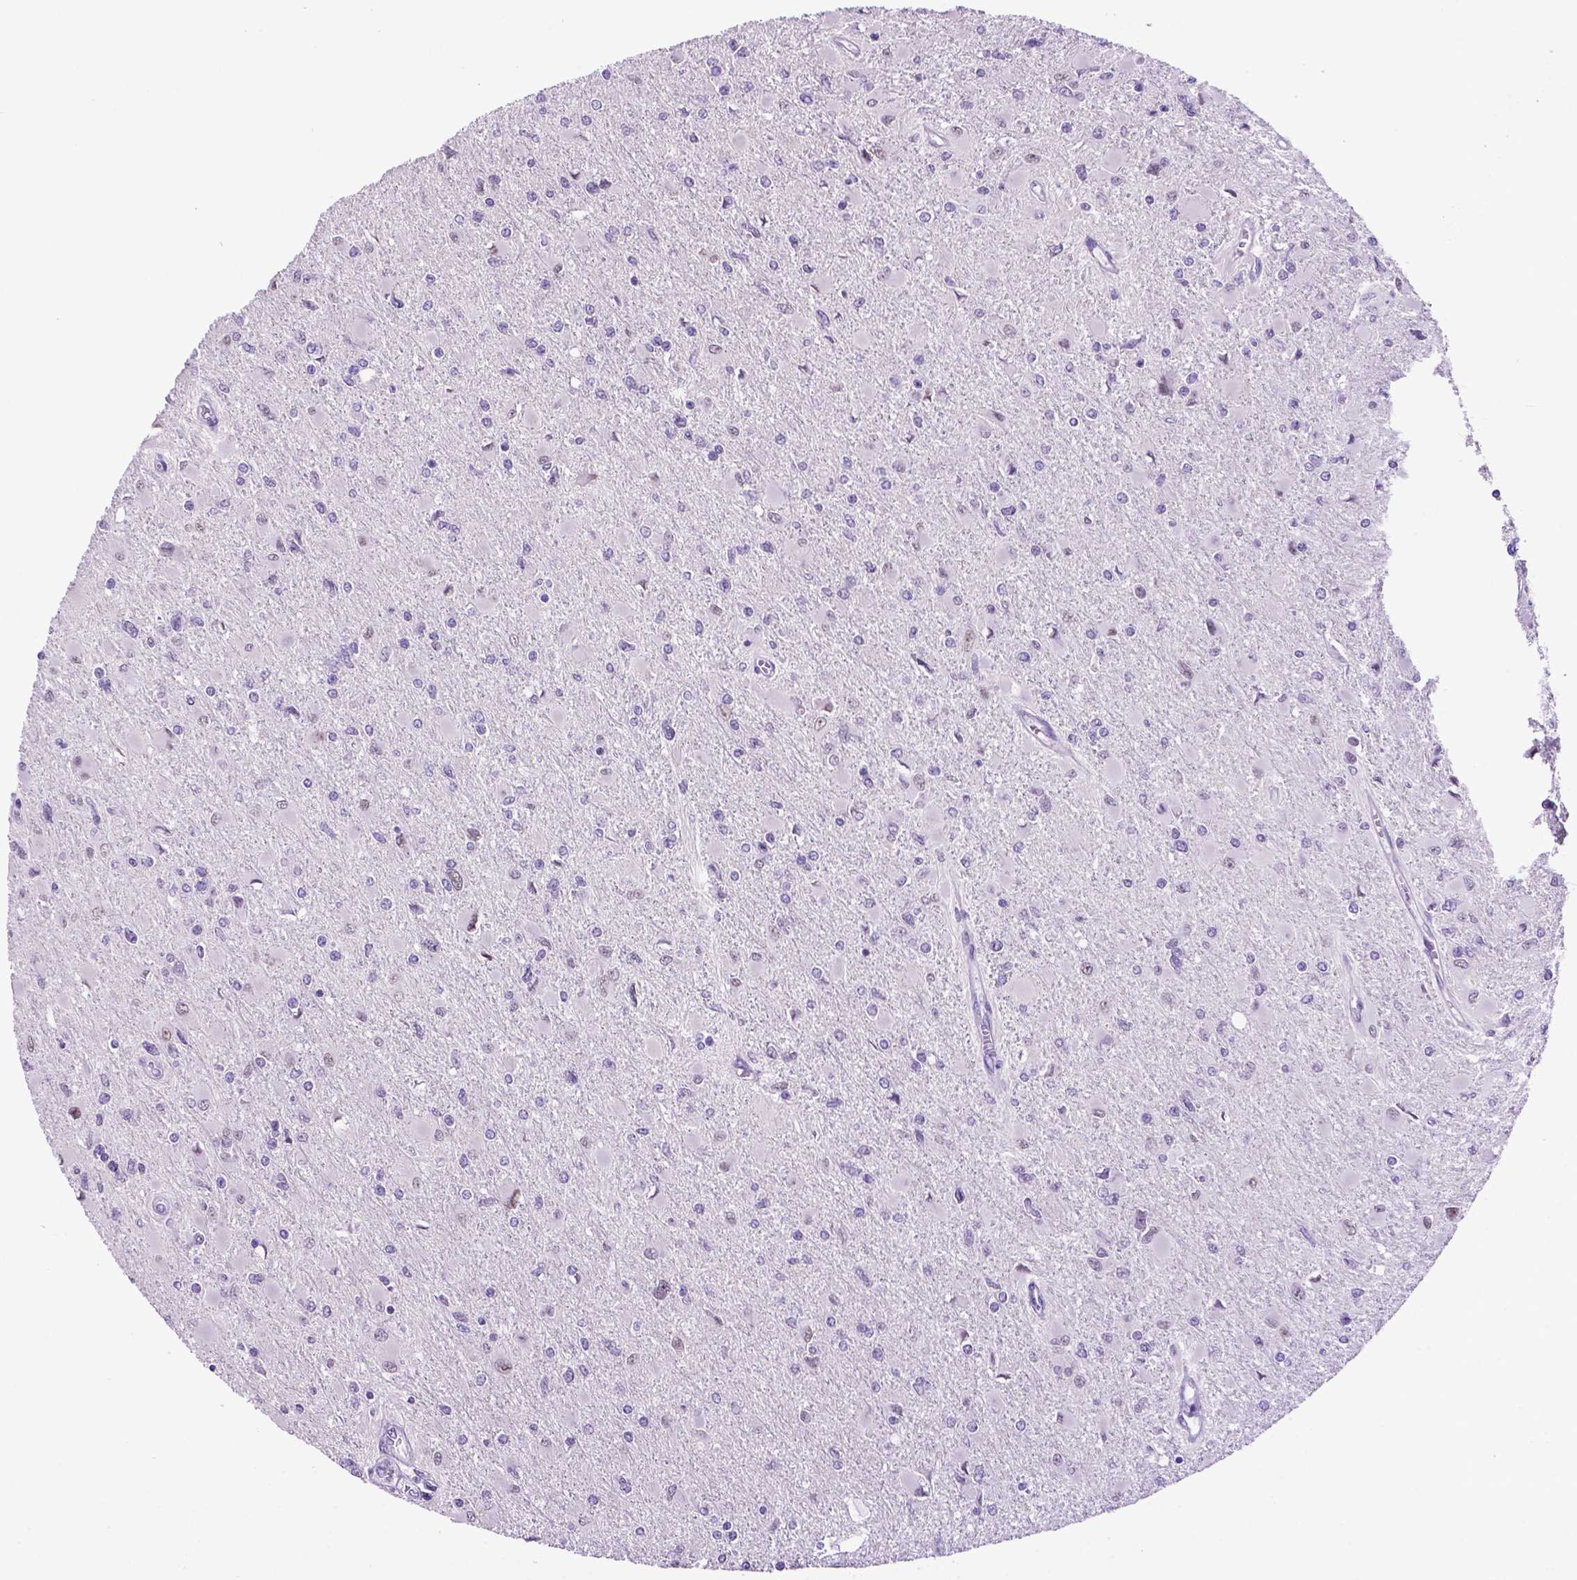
{"staining": {"intensity": "negative", "quantity": "none", "location": "none"}, "tissue": "glioma", "cell_type": "Tumor cells", "image_type": "cancer", "snomed": [{"axis": "morphology", "description": "Glioma, malignant, High grade"}, {"axis": "topography", "description": "Cerebral cortex"}], "caption": "This is an immunohistochemistry micrograph of human glioma. There is no positivity in tumor cells.", "gene": "TACSTD2", "patient": {"sex": "female", "age": 36}}